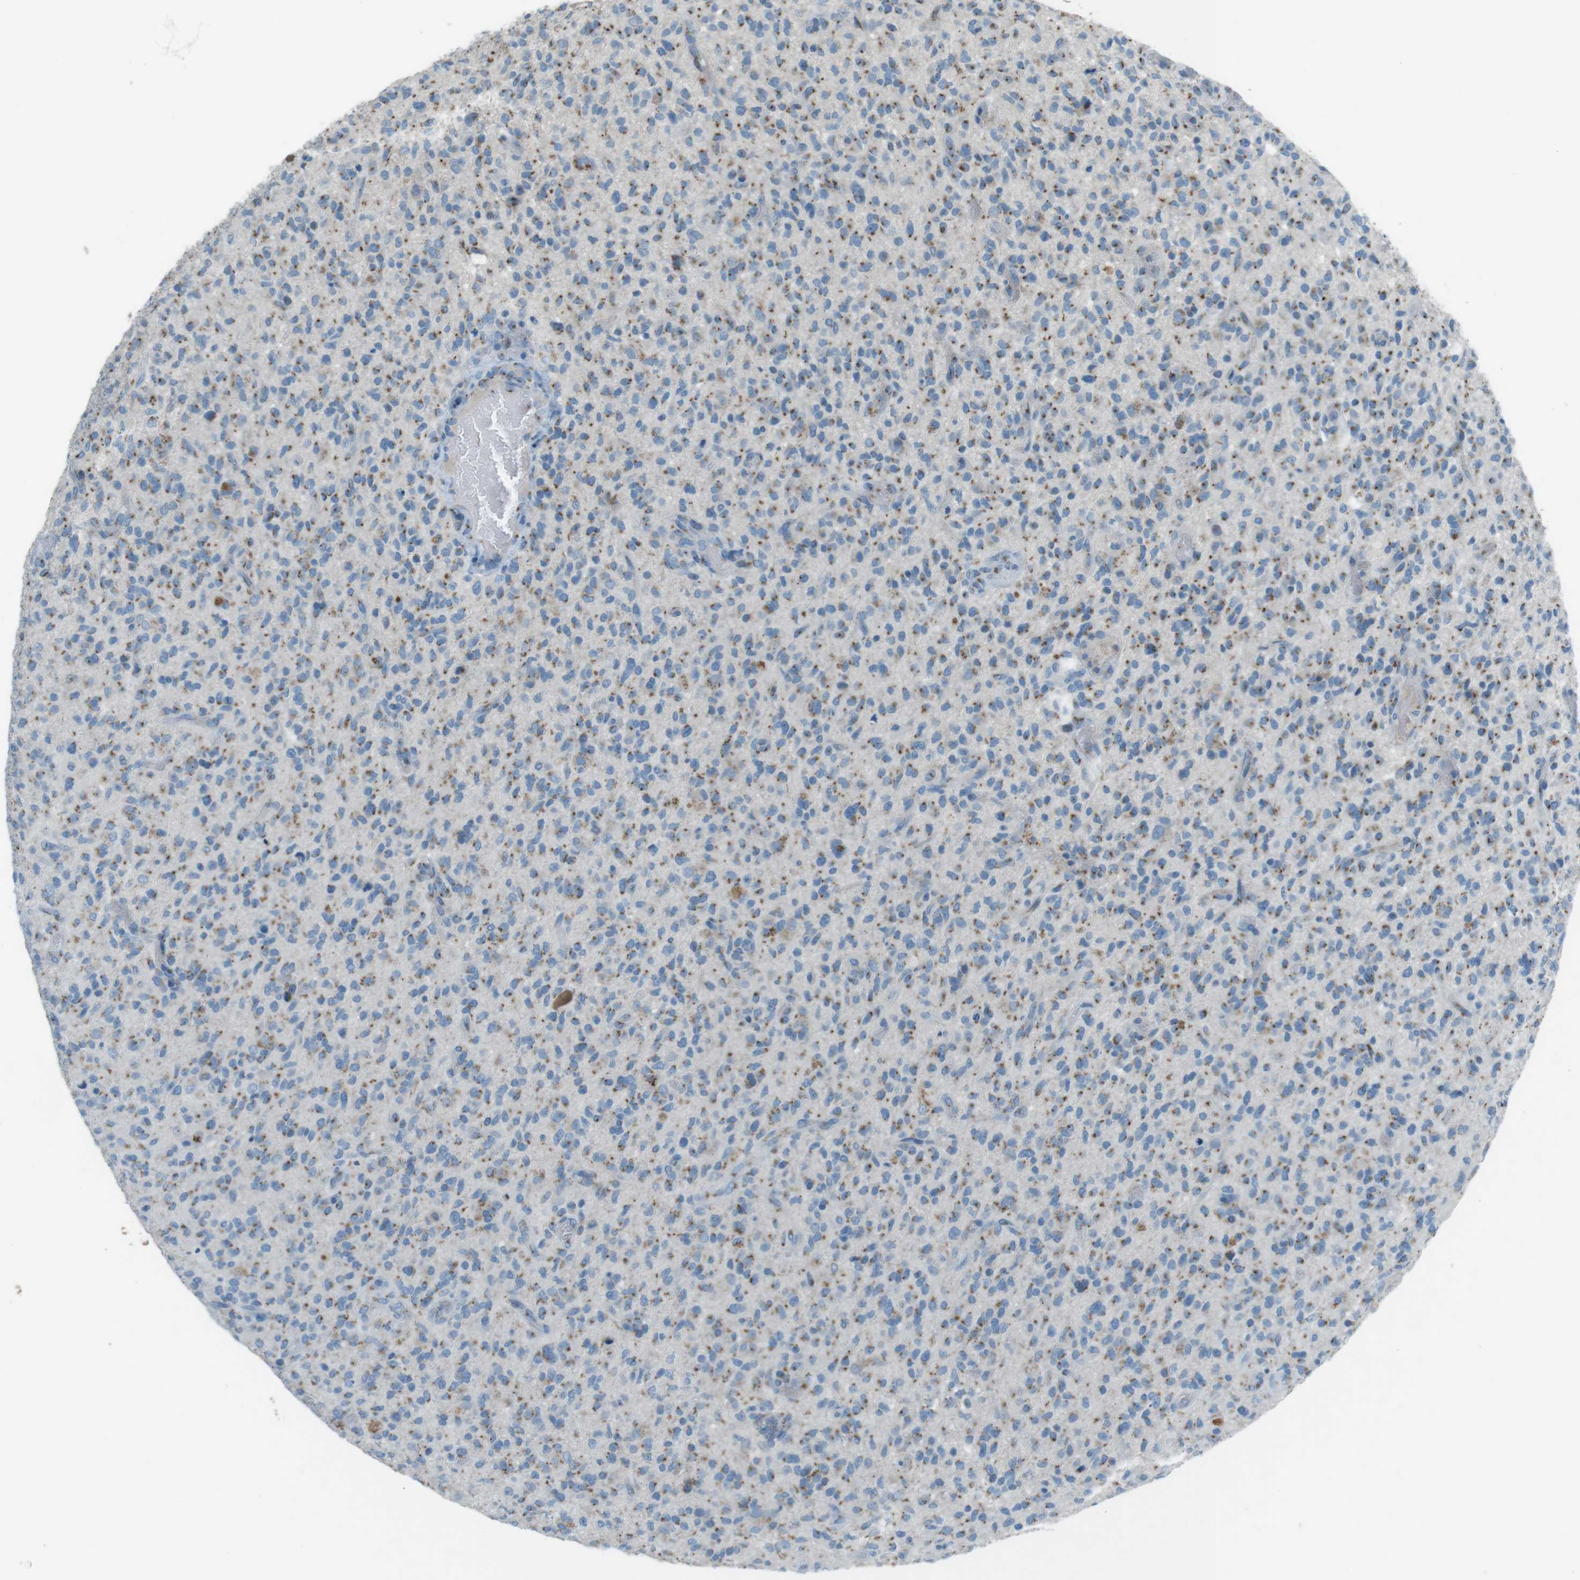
{"staining": {"intensity": "moderate", "quantity": "25%-75%", "location": "cytoplasmic/membranous"}, "tissue": "glioma", "cell_type": "Tumor cells", "image_type": "cancer", "snomed": [{"axis": "morphology", "description": "Glioma, malignant, High grade"}, {"axis": "topography", "description": "Brain"}], "caption": "High-grade glioma (malignant) was stained to show a protein in brown. There is medium levels of moderate cytoplasmic/membranous staining in approximately 25%-75% of tumor cells.", "gene": "TXNDC15", "patient": {"sex": "male", "age": 71}}